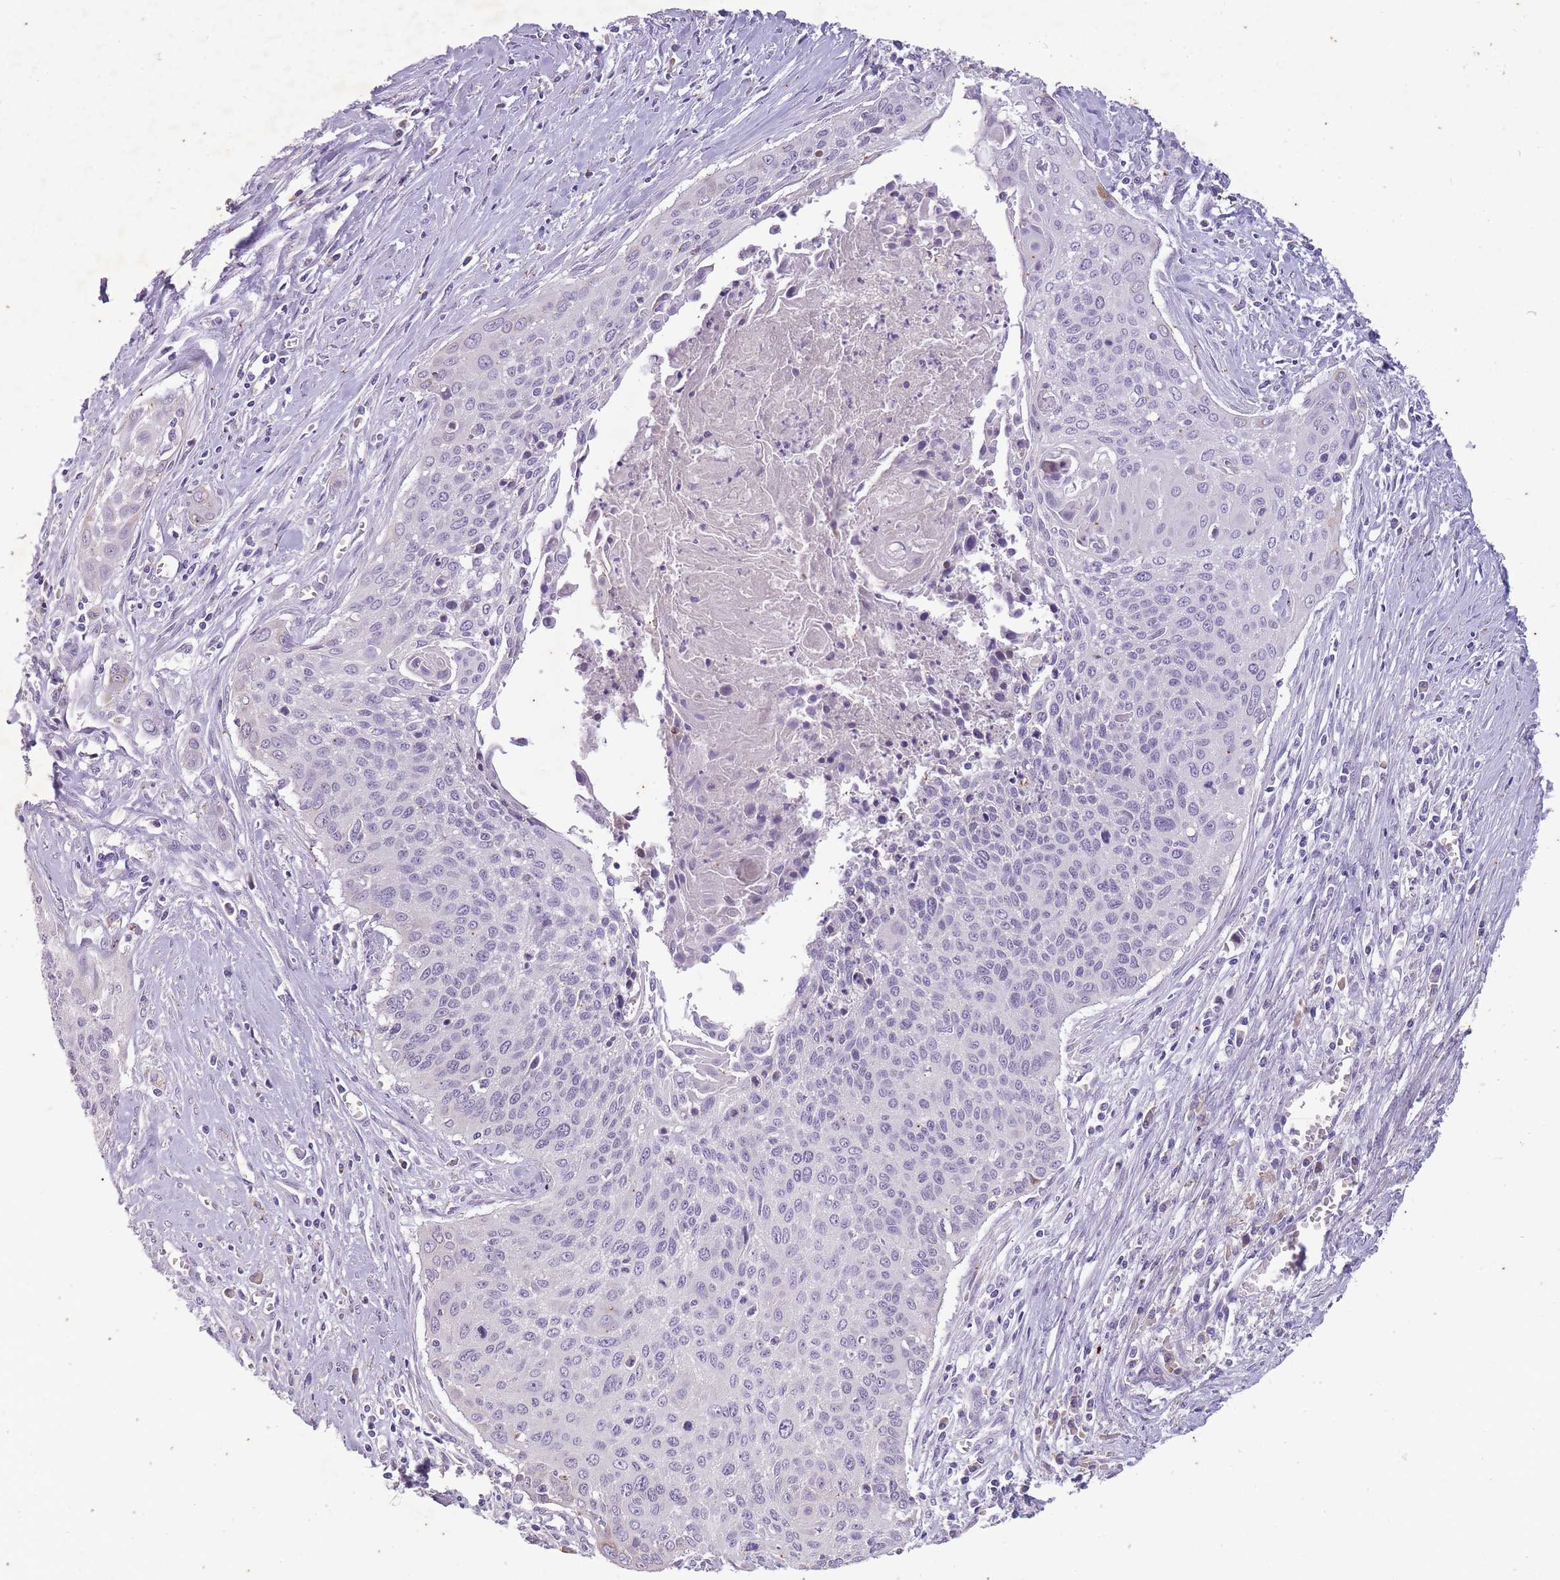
{"staining": {"intensity": "negative", "quantity": "none", "location": "none"}, "tissue": "cervical cancer", "cell_type": "Tumor cells", "image_type": "cancer", "snomed": [{"axis": "morphology", "description": "Squamous cell carcinoma, NOS"}, {"axis": "topography", "description": "Cervix"}], "caption": "Cervical squamous cell carcinoma stained for a protein using IHC displays no expression tumor cells.", "gene": "CNTNAP3", "patient": {"sex": "female", "age": 55}}